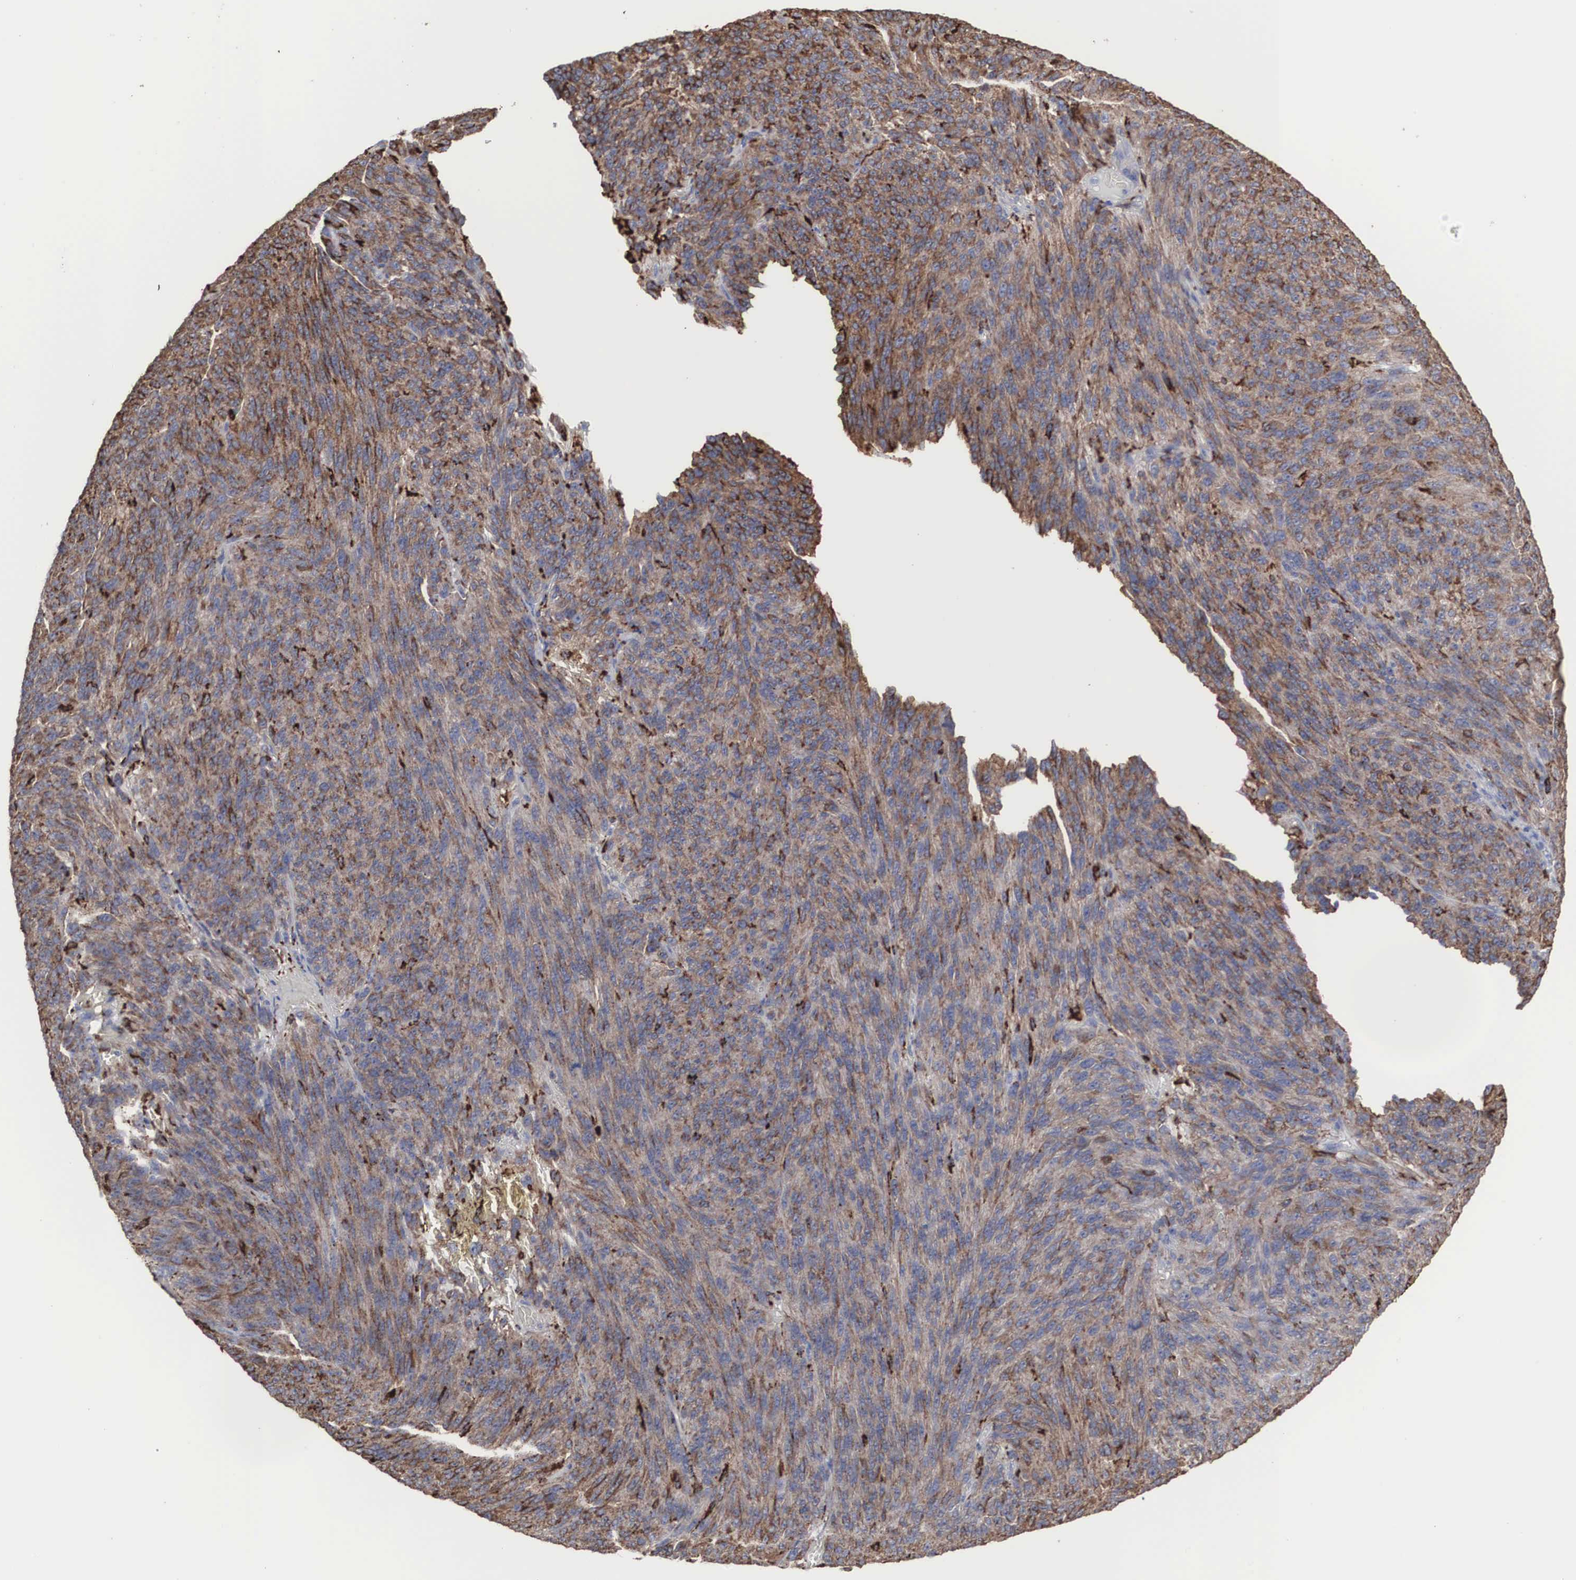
{"staining": {"intensity": "moderate", "quantity": ">75%", "location": "cytoplasmic/membranous"}, "tissue": "melanoma", "cell_type": "Tumor cells", "image_type": "cancer", "snomed": [{"axis": "morphology", "description": "Malignant melanoma, NOS"}, {"axis": "topography", "description": "Skin"}], "caption": "The immunohistochemical stain shows moderate cytoplasmic/membranous staining in tumor cells of malignant melanoma tissue.", "gene": "LGALS3BP", "patient": {"sex": "male", "age": 76}}